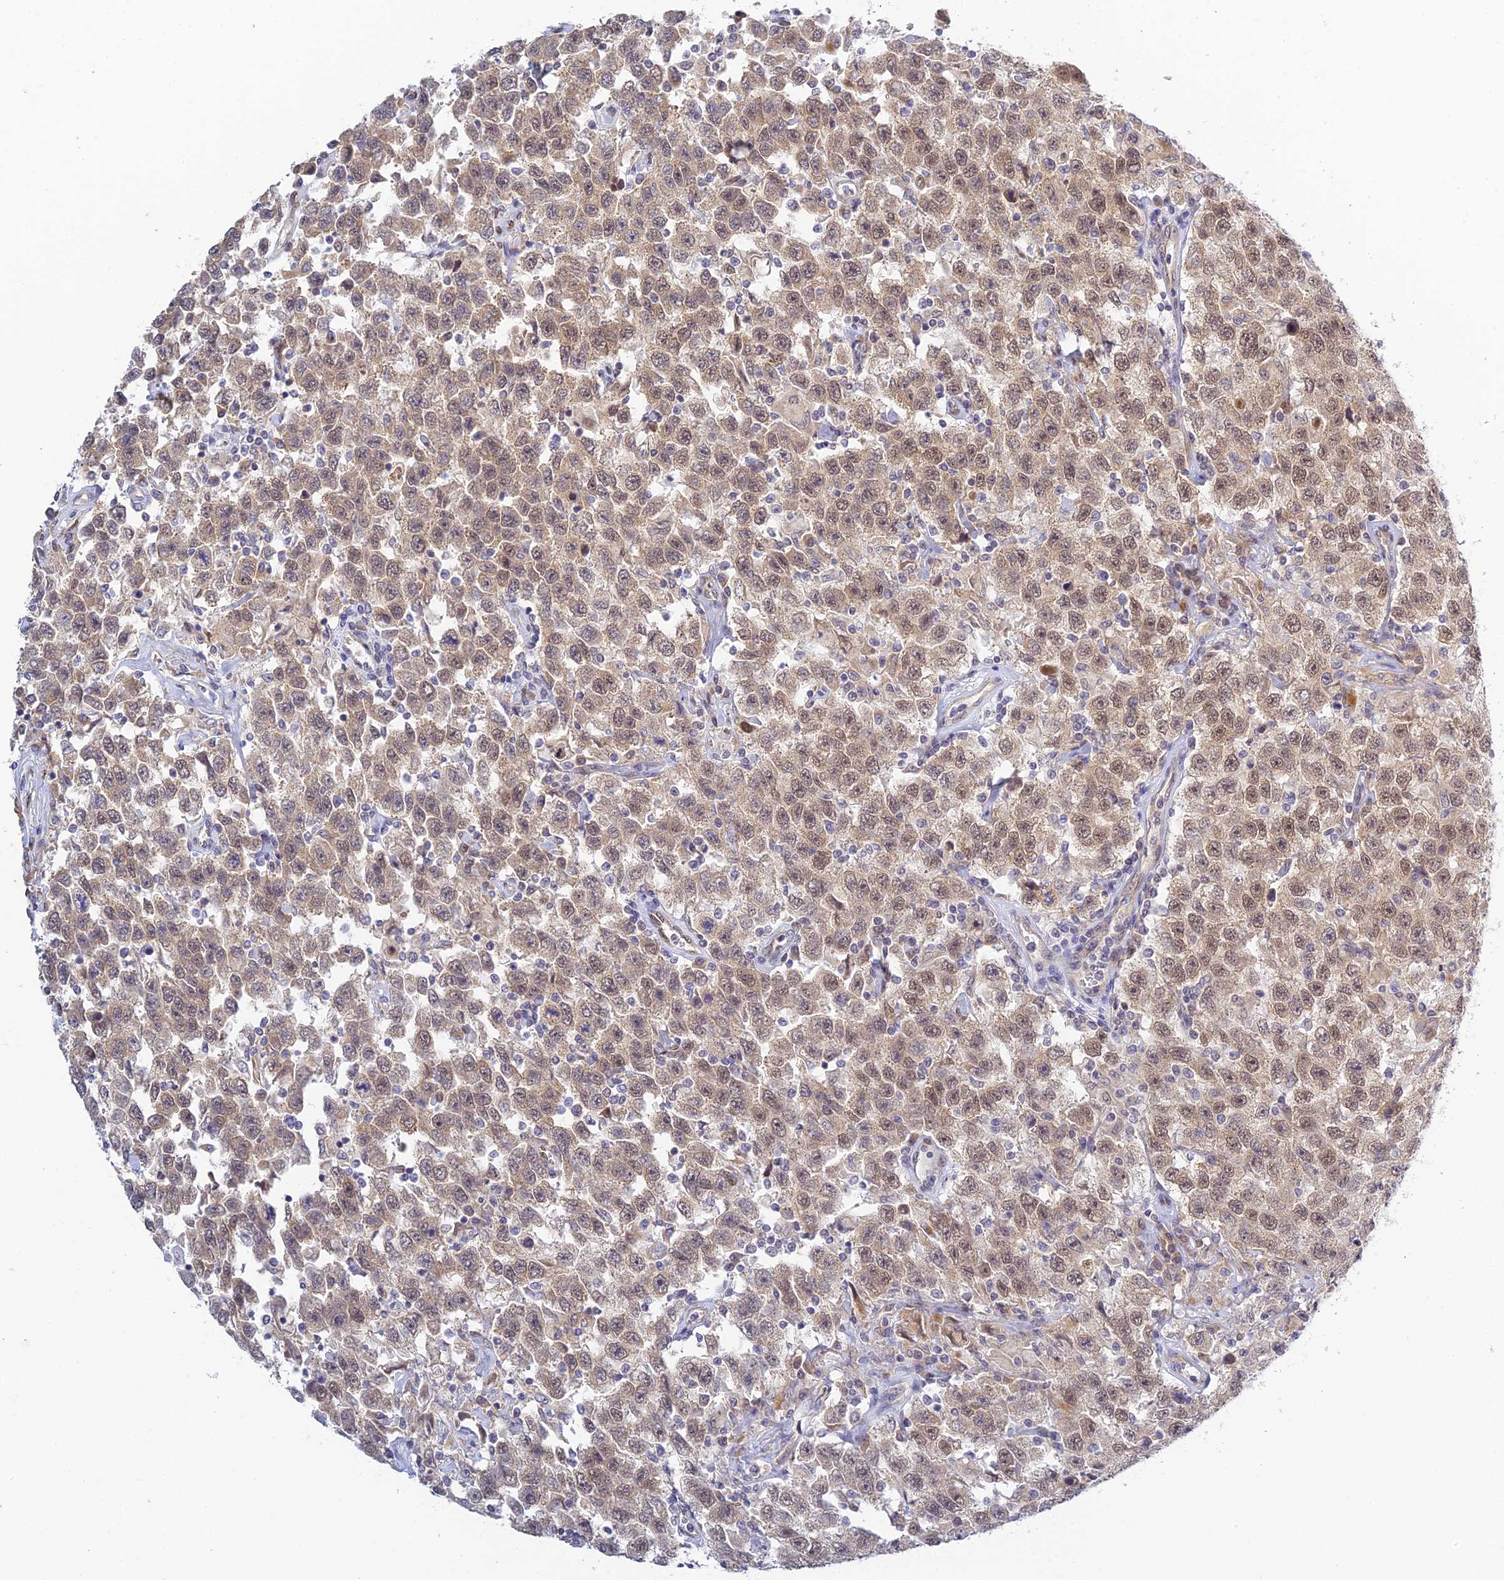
{"staining": {"intensity": "weak", "quantity": ">75%", "location": "nuclear"}, "tissue": "testis cancer", "cell_type": "Tumor cells", "image_type": "cancer", "snomed": [{"axis": "morphology", "description": "Seminoma, NOS"}, {"axis": "topography", "description": "Testis"}], "caption": "This is a photomicrograph of immunohistochemistry (IHC) staining of testis seminoma, which shows weak positivity in the nuclear of tumor cells.", "gene": "SKIC8", "patient": {"sex": "male", "age": 41}}